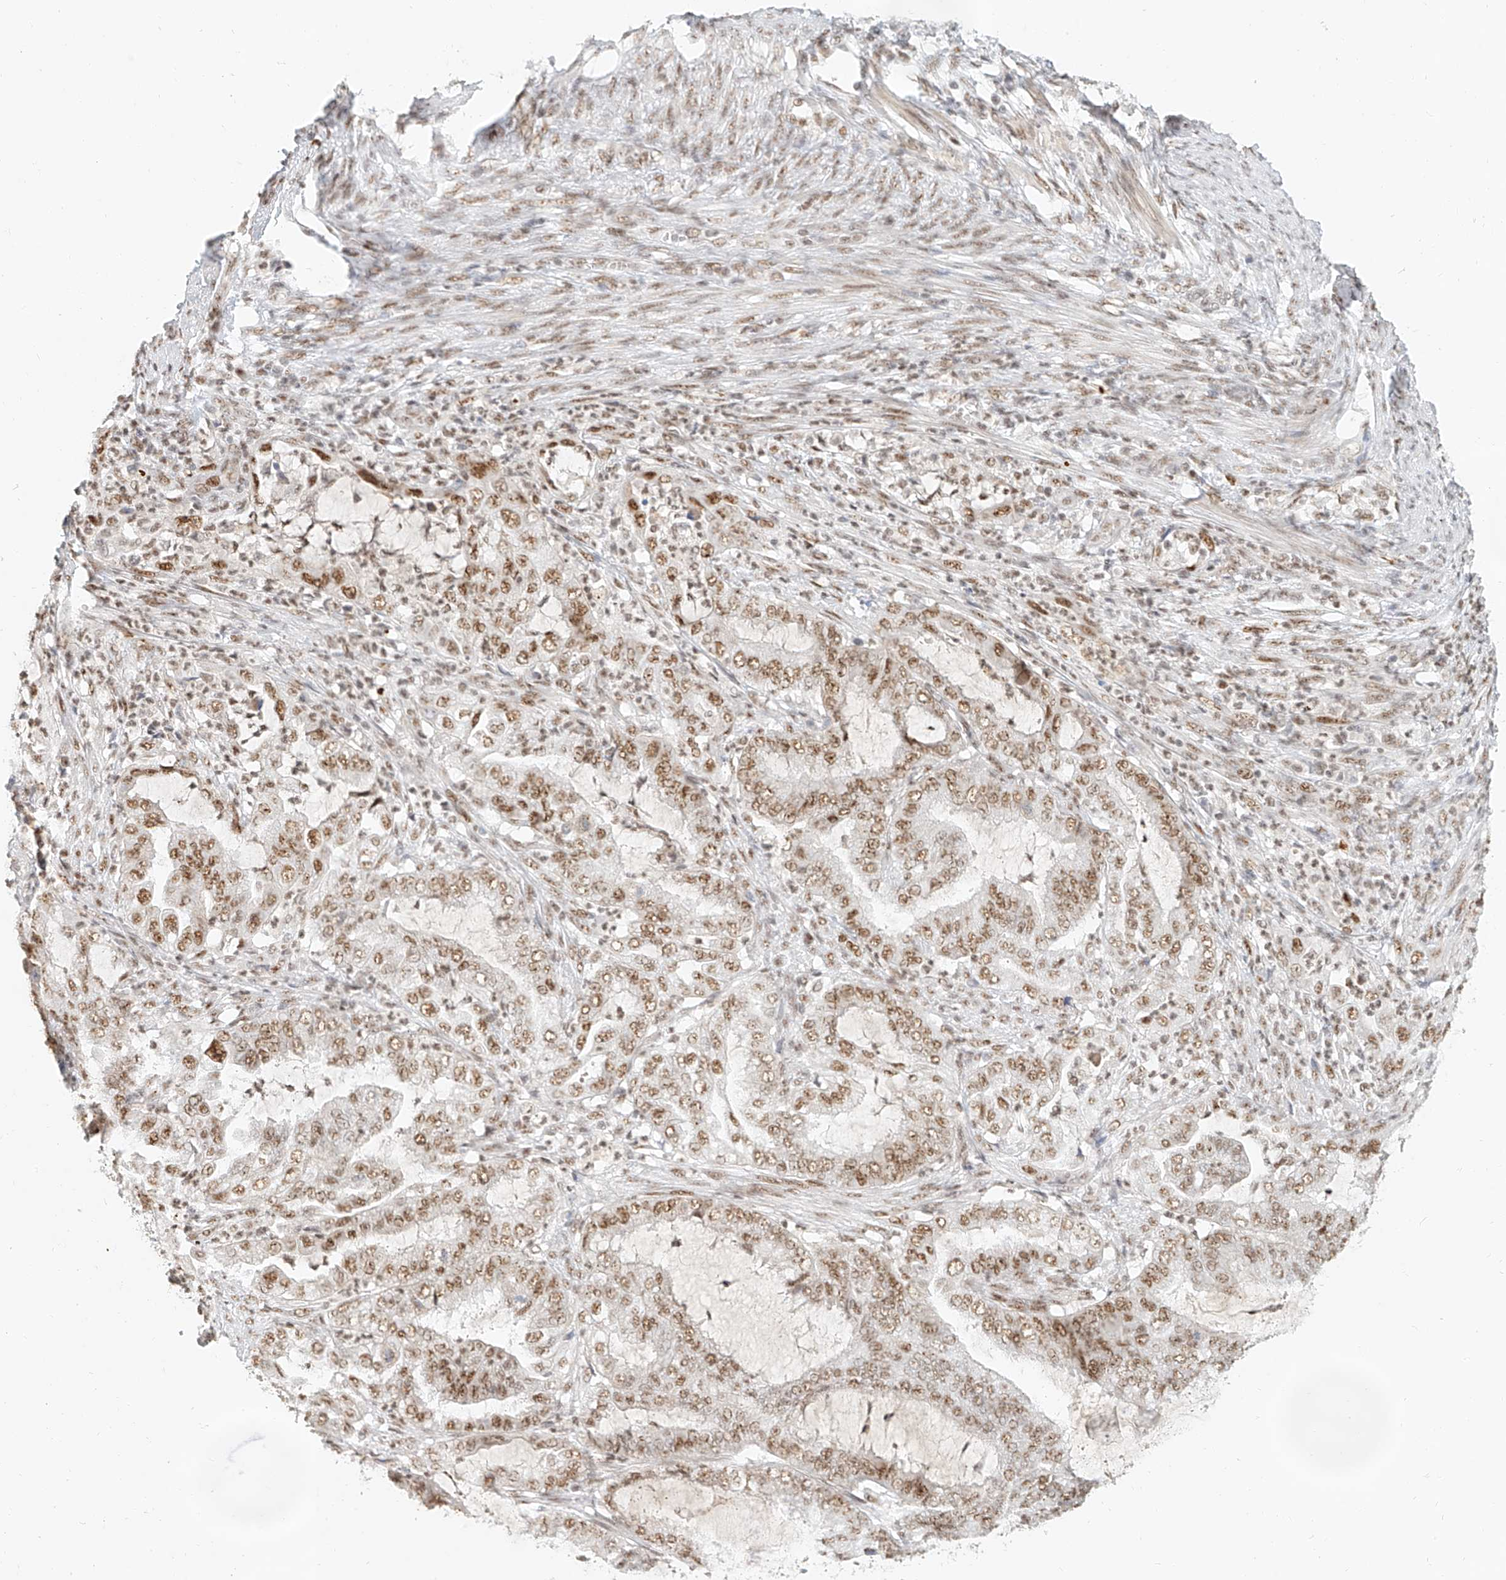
{"staining": {"intensity": "moderate", "quantity": ">75%", "location": "nuclear"}, "tissue": "endometrial cancer", "cell_type": "Tumor cells", "image_type": "cancer", "snomed": [{"axis": "morphology", "description": "Adenocarcinoma, NOS"}, {"axis": "topography", "description": "Endometrium"}], "caption": "An image showing moderate nuclear staining in about >75% of tumor cells in adenocarcinoma (endometrial), as visualized by brown immunohistochemical staining.", "gene": "CXorf58", "patient": {"sex": "female", "age": 51}}